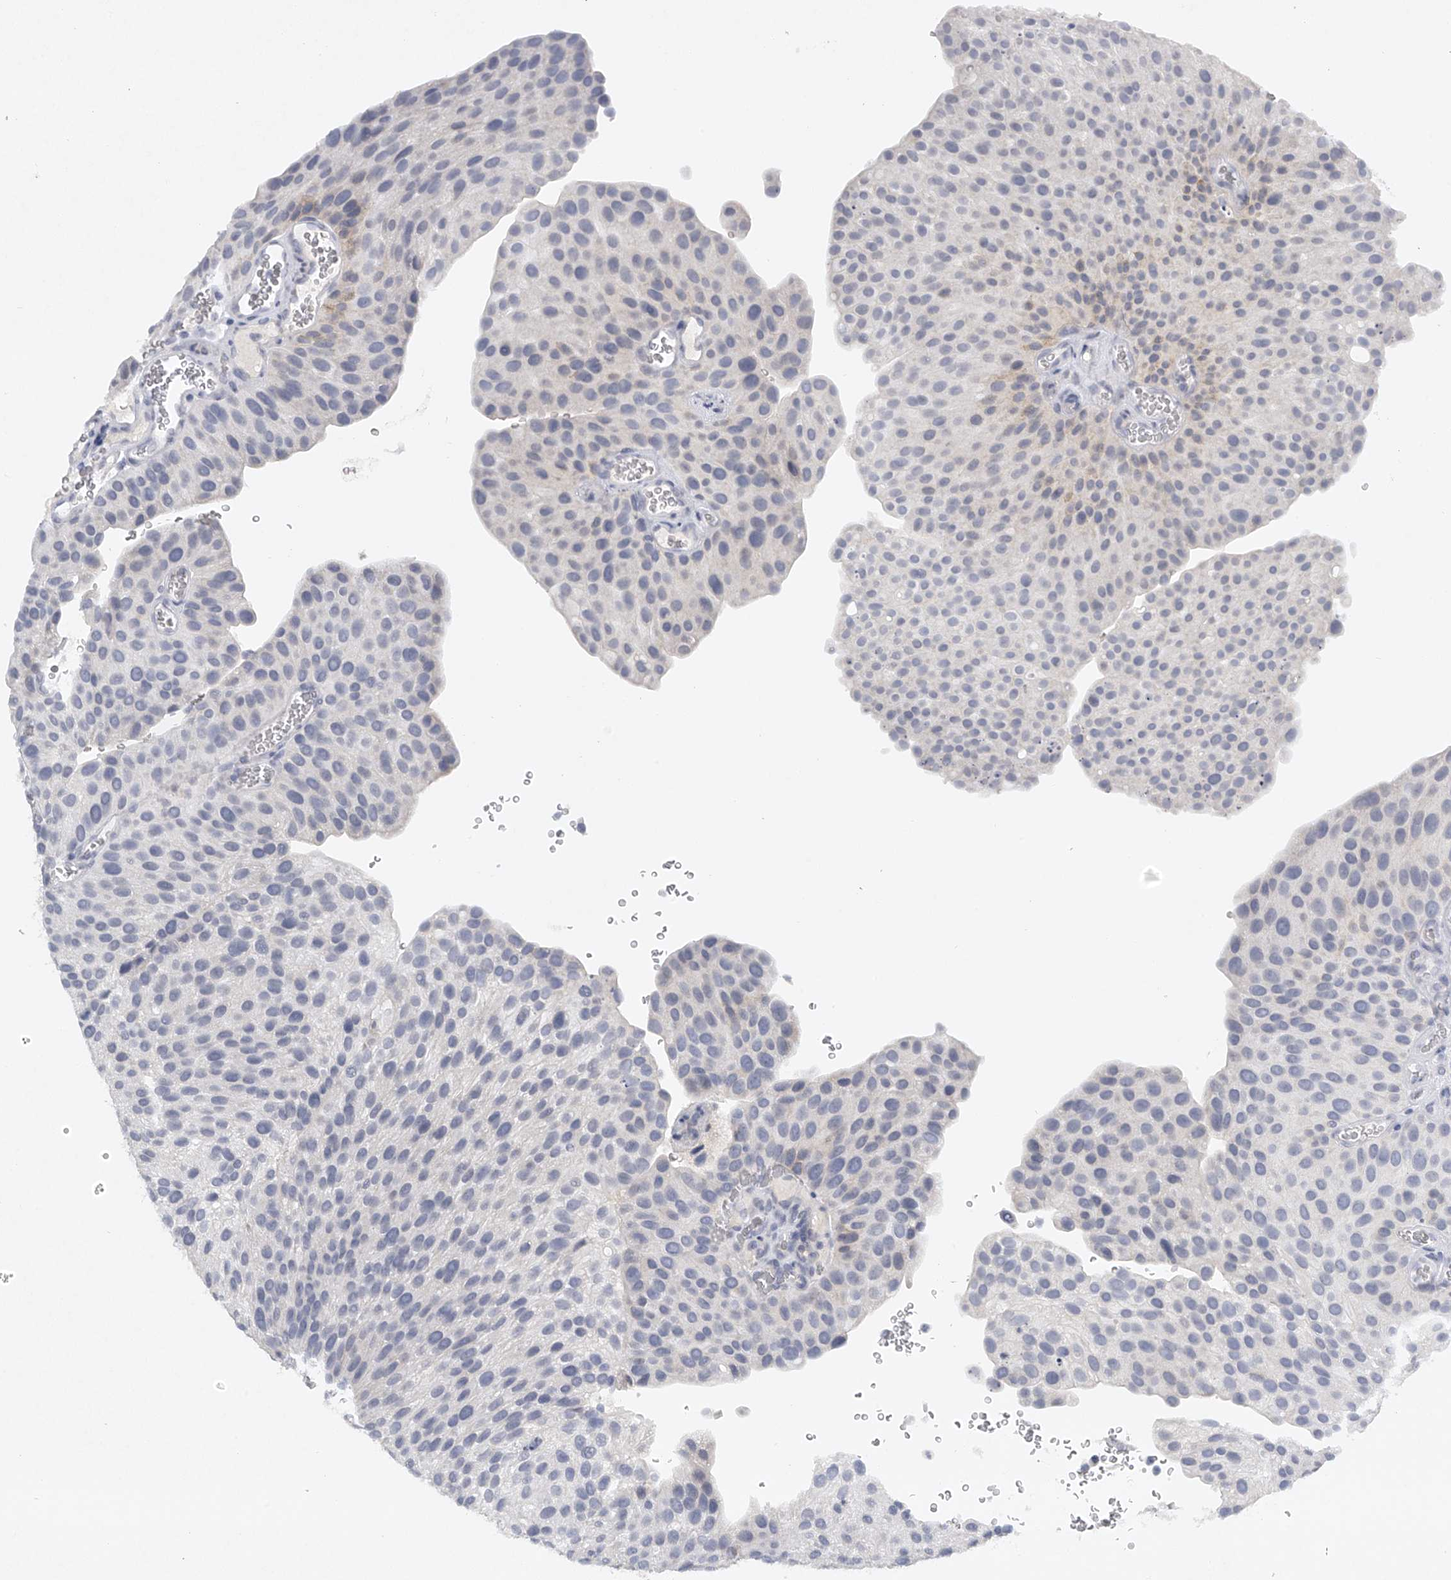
{"staining": {"intensity": "negative", "quantity": "none", "location": "none"}, "tissue": "urothelial cancer", "cell_type": "Tumor cells", "image_type": "cancer", "snomed": [{"axis": "morphology", "description": "Urothelial carcinoma, Low grade"}, {"axis": "topography", "description": "Smooth muscle"}, {"axis": "topography", "description": "Urinary bladder"}], "caption": "Immunohistochemistry (IHC) photomicrograph of human urothelial cancer stained for a protein (brown), which demonstrates no expression in tumor cells.", "gene": "FAT2", "patient": {"sex": "male", "age": 60}}